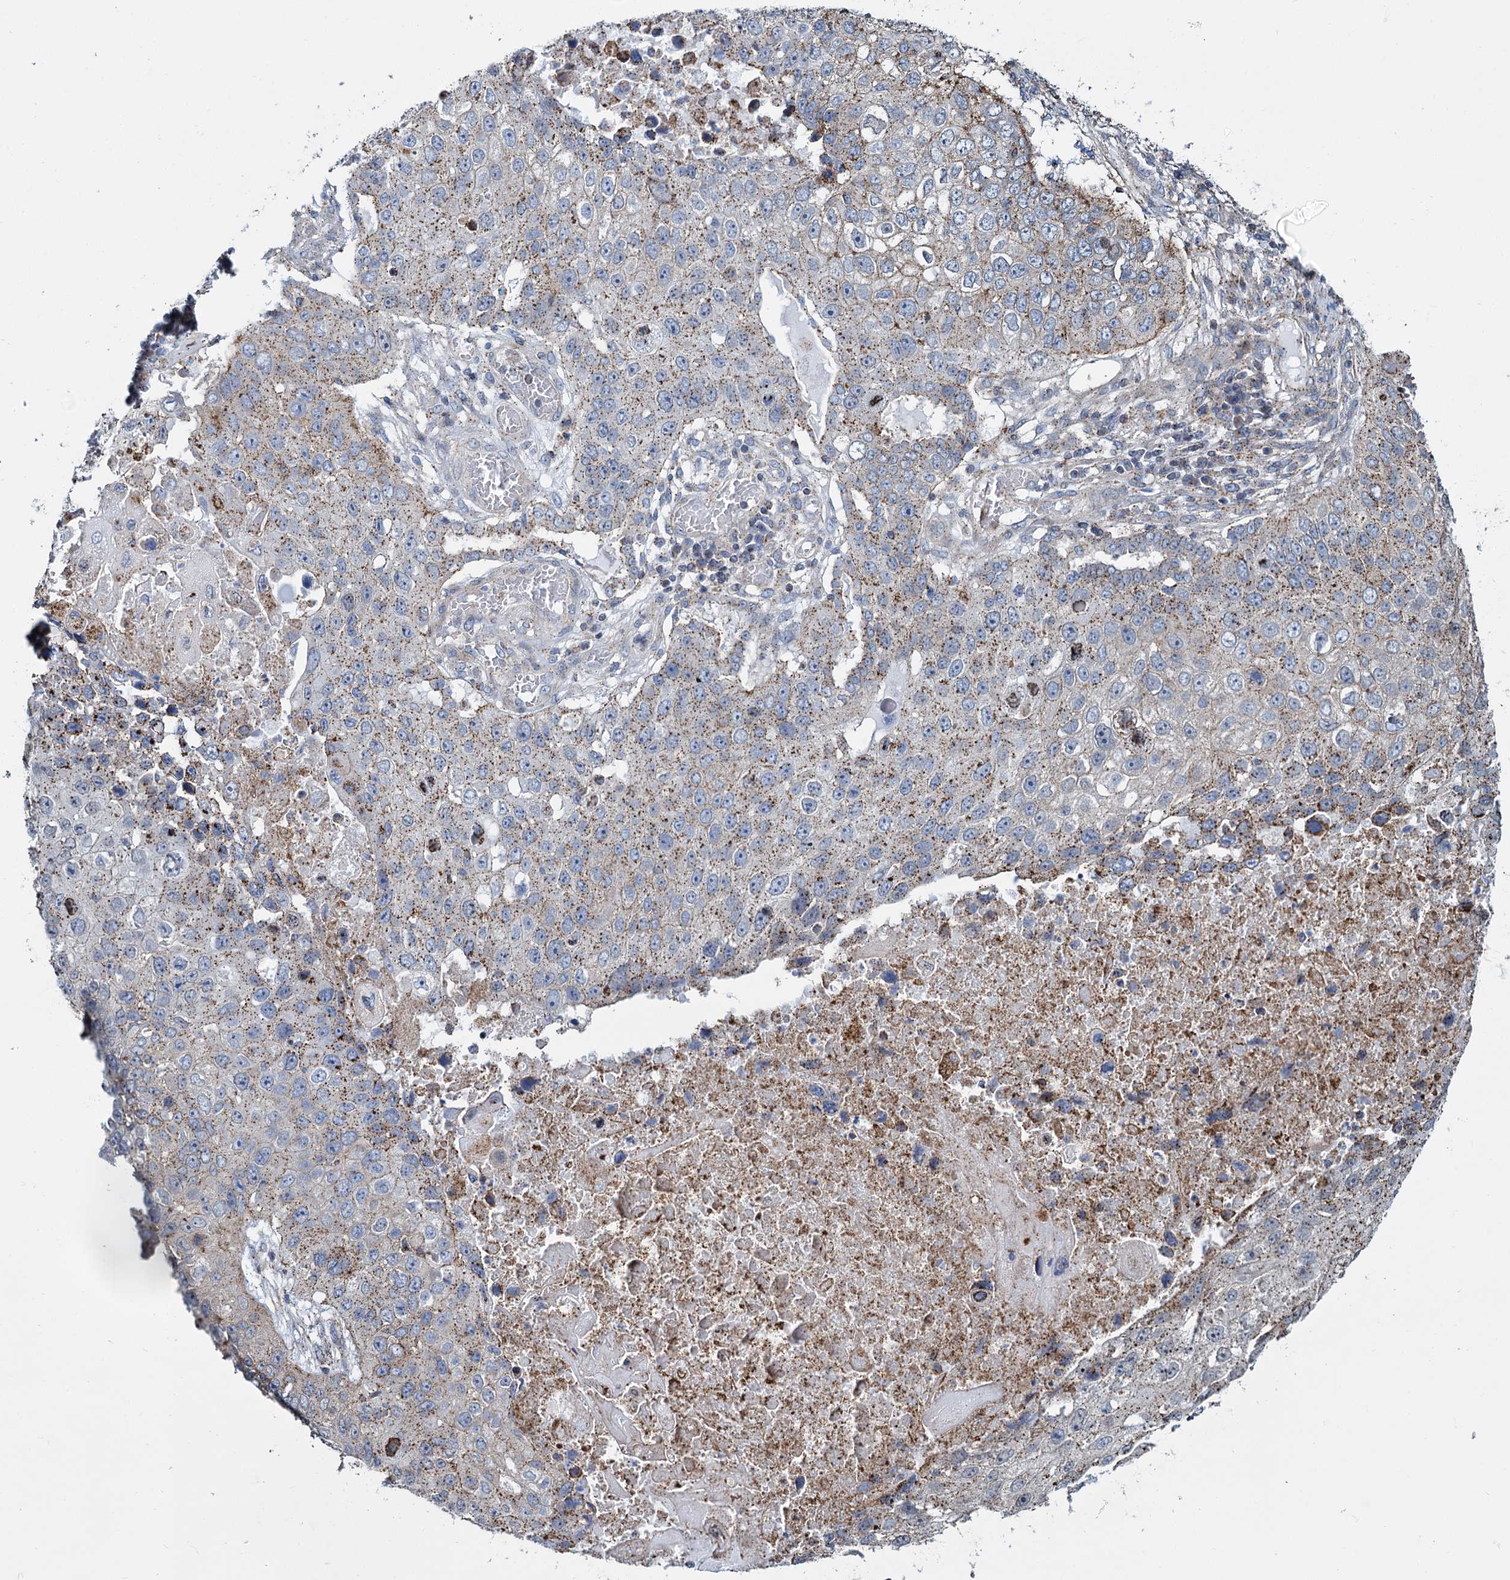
{"staining": {"intensity": "moderate", "quantity": "25%-75%", "location": "cytoplasmic/membranous"}, "tissue": "lung cancer", "cell_type": "Tumor cells", "image_type": "cancer", "snomed": [{"axis": "morphology", "description": "Squamous cell carcinoma, NOS"}, {"axis": "topography", "description": "Lung"}], "caption": "Lung squamous cell carcinoma stained with DAB immunohistochemistry (IHC) displays medium levels of moderate cytoplasmic/membranous expression in approximately 25%-75% of tumor cells.", "gene": "PSEN1", "patient": {"sex": "male", "age": 61}}